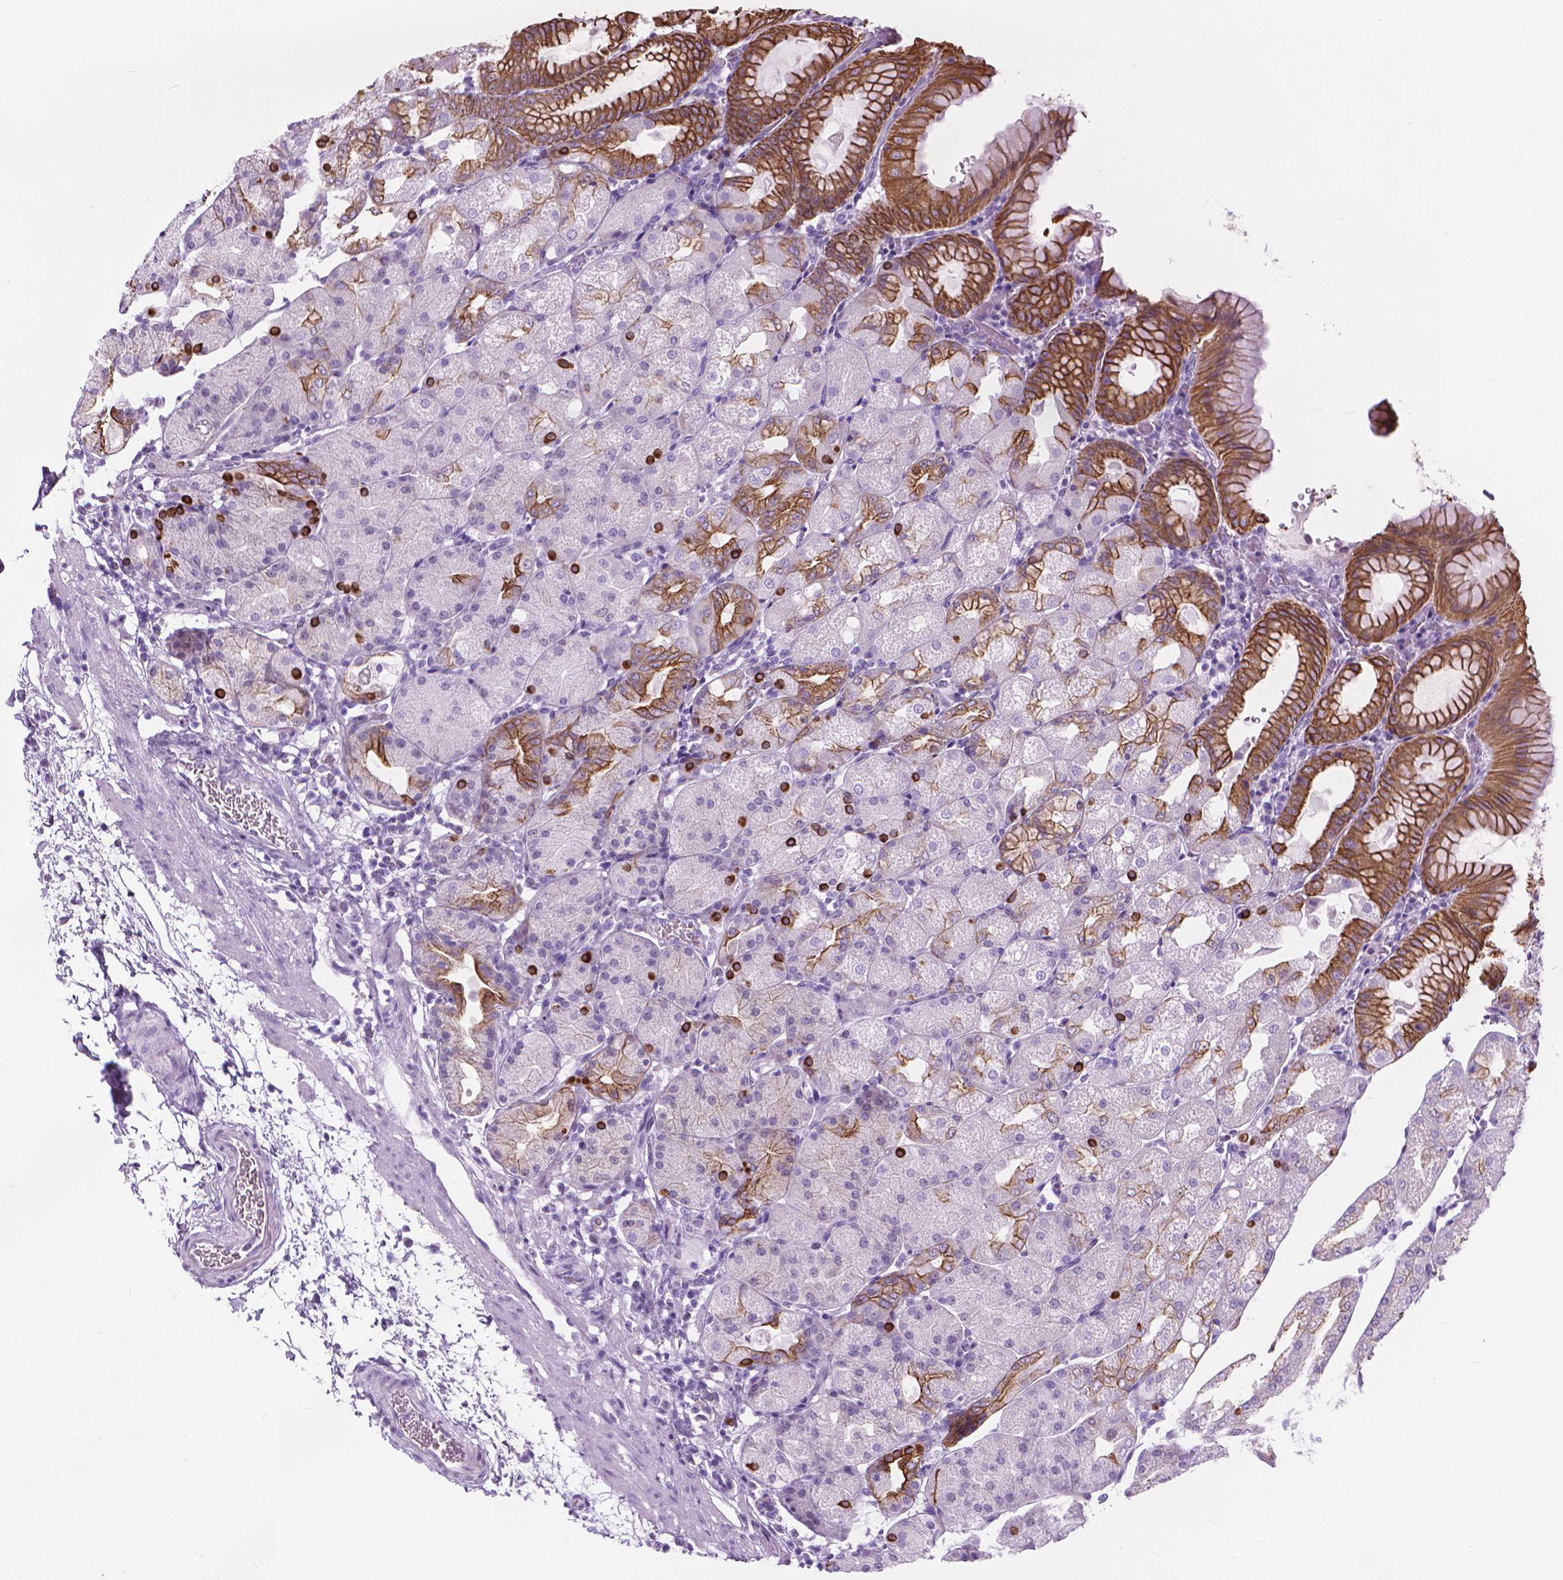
{"staining": {"intensity": "strong", "quantity": "<25%", "location": "cytoplasmic/membranous"}, "tissue": "stomach", "cell_type": "Glandular cells", "image_type": "normal", "snomed": [{"axis": "morphology", "description": "Normal tissue, NOS"}, {"axis": "topography", "description": "Stomach, upper"}, {"axis": "topography", "description": "Stomach"}, {"axis": "topography", "description": "Stomach, lower"}], "caption": "A brown stain highlights strong cytoplasmic/membranous positivity of a protein in glandular cells of normal human stomach.", "gene": "HTR2B", "patient": {"sex": "male", "age": 62}}